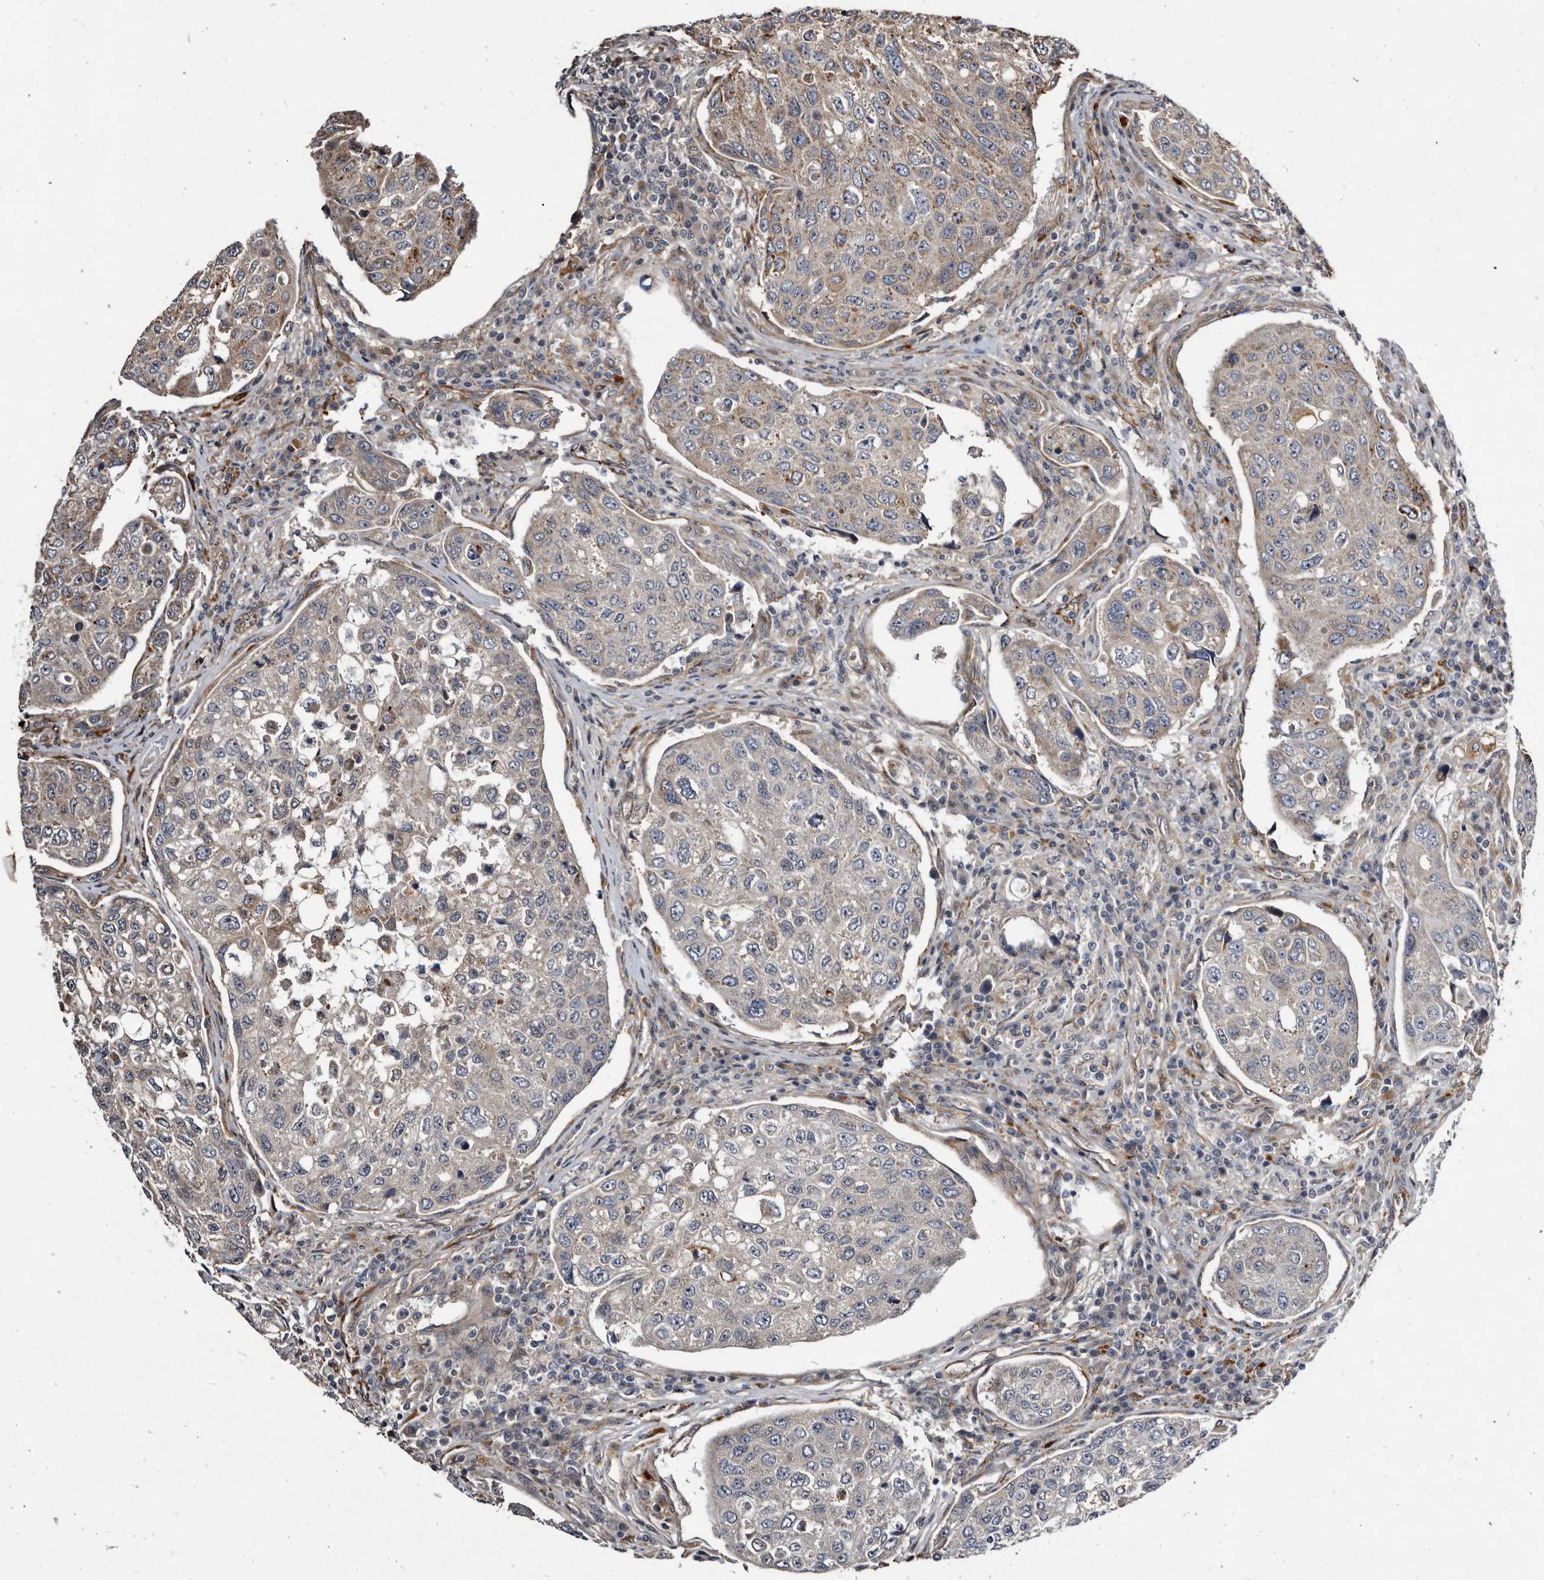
{"staining": {"intensity": "moderate", "quantity": "25%-75%", "location": "cytoplasmic/membranous"}, "tissue": "urothelial cancer", "cell_type": "Tumor cells", "image_type": "cancer", "snomed": [{"axis": "morphology", "description": "Urothelial carcinoma, High grade"}, {"axis": "topography", "description": "Lymph node"}, {"axis": "topography", "description": "Urinary bladder"}], "caption": "Immunohistochemical staining of urothelial carcinoma (high-grade) exhibits medium levels of moderate cytoplasmic/membranous expression in approximately 25%-75% of tumor cells. (Brightfield microscopy of DAB IHC at high magnification).", "gene": "CTSA", "patient": {"sex": "male", "age": 51}}